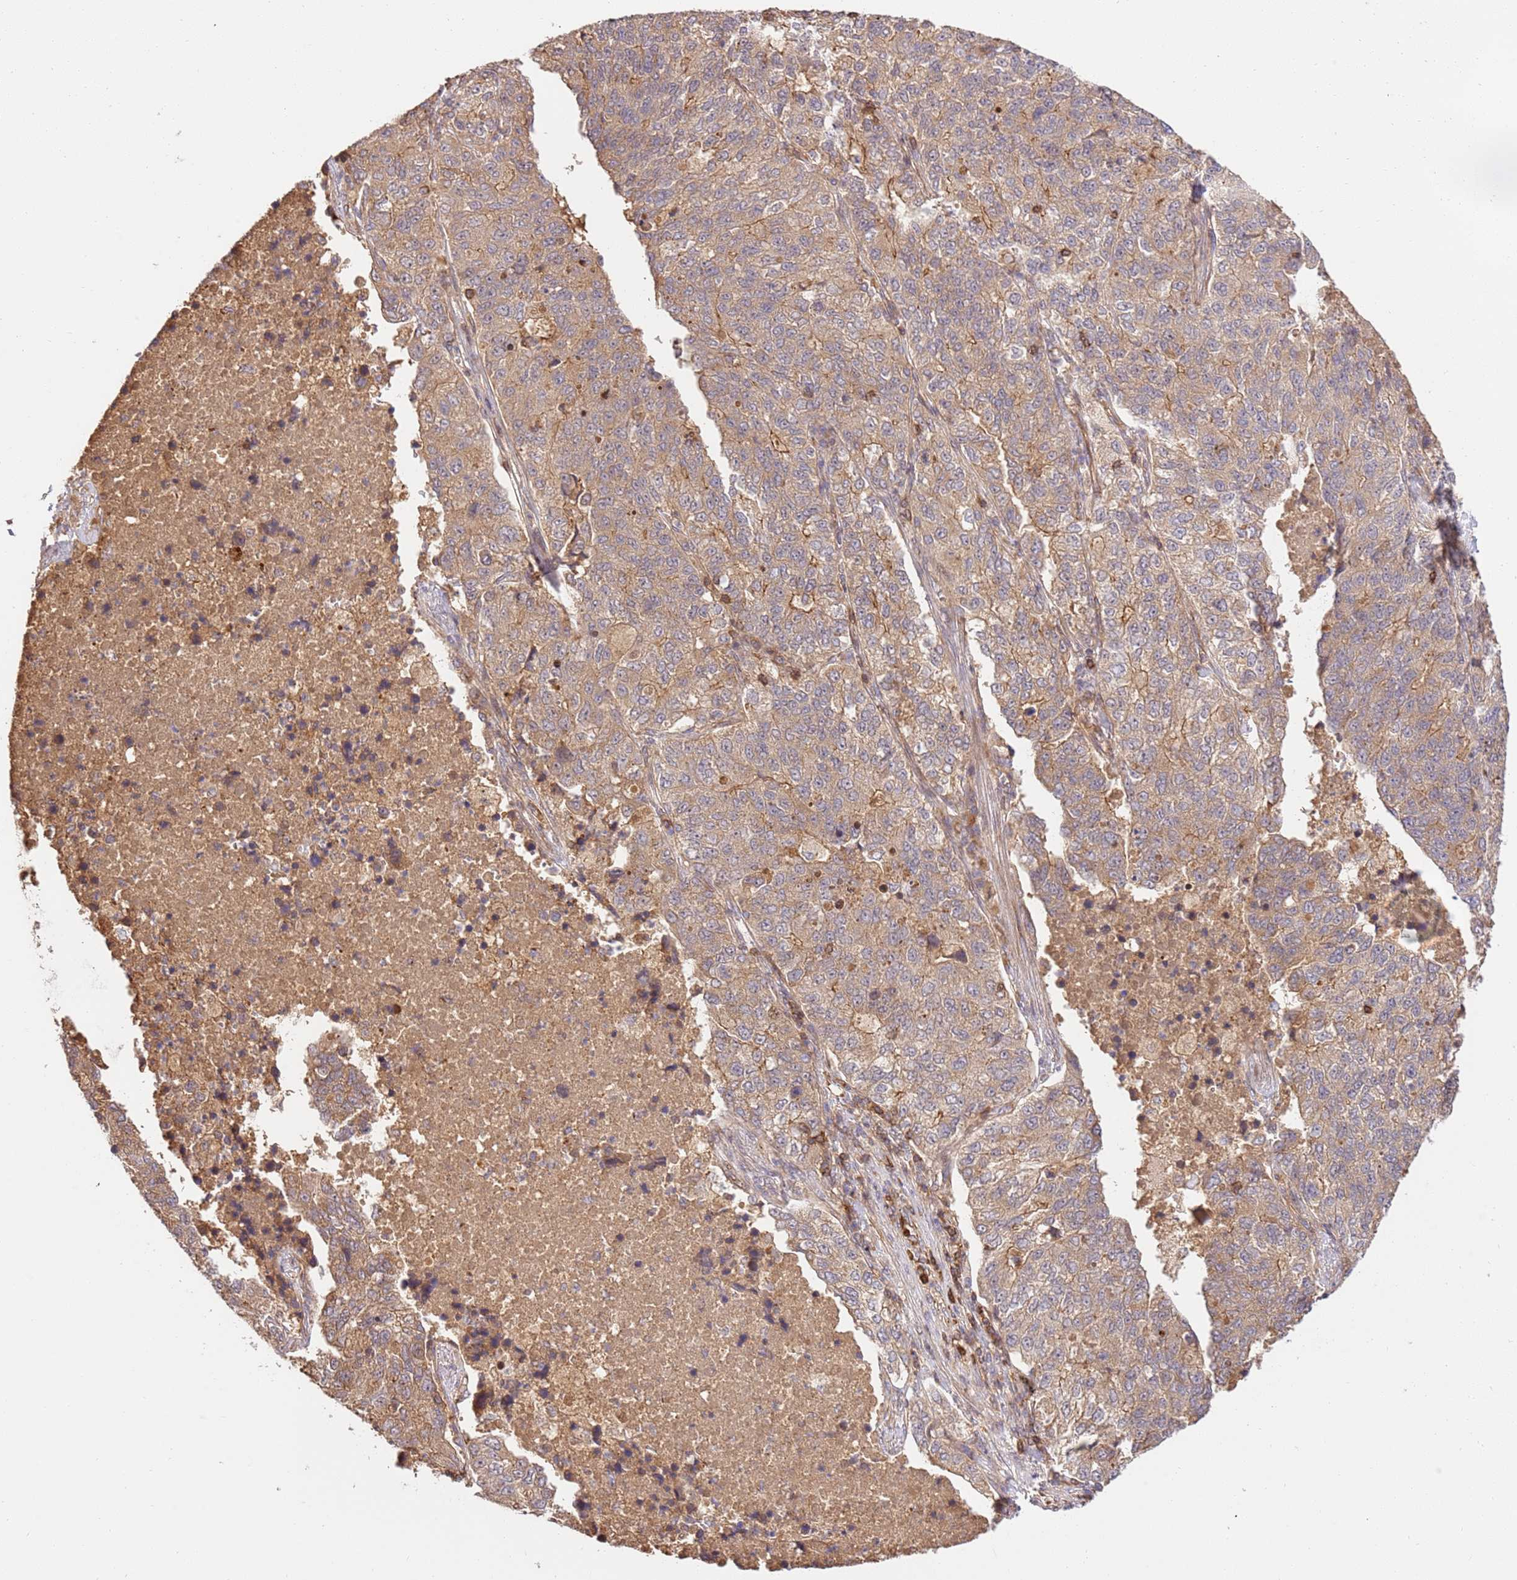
{"staining": {"intensity": "weak", "quantity": ">75%", "location": "cytoplasmic/membranous"}, "tissue": "lung cancer", "cell_type": "Tumor cells", "image_type": "cancer", "snomed": [{"axis": "morphology", "description": "Adenocarcinoma, NOS"}, {"axis": "topography", "description": "Lung"}], "caption": "Adenocarcinoma (lung) stained for a protein (brown) exhibits weak cytoplasmic/membranous positive staining in about >75% of tumor cells.", "gene": "KATNAL2", "patient": {"sex": "male", "age": 49}}